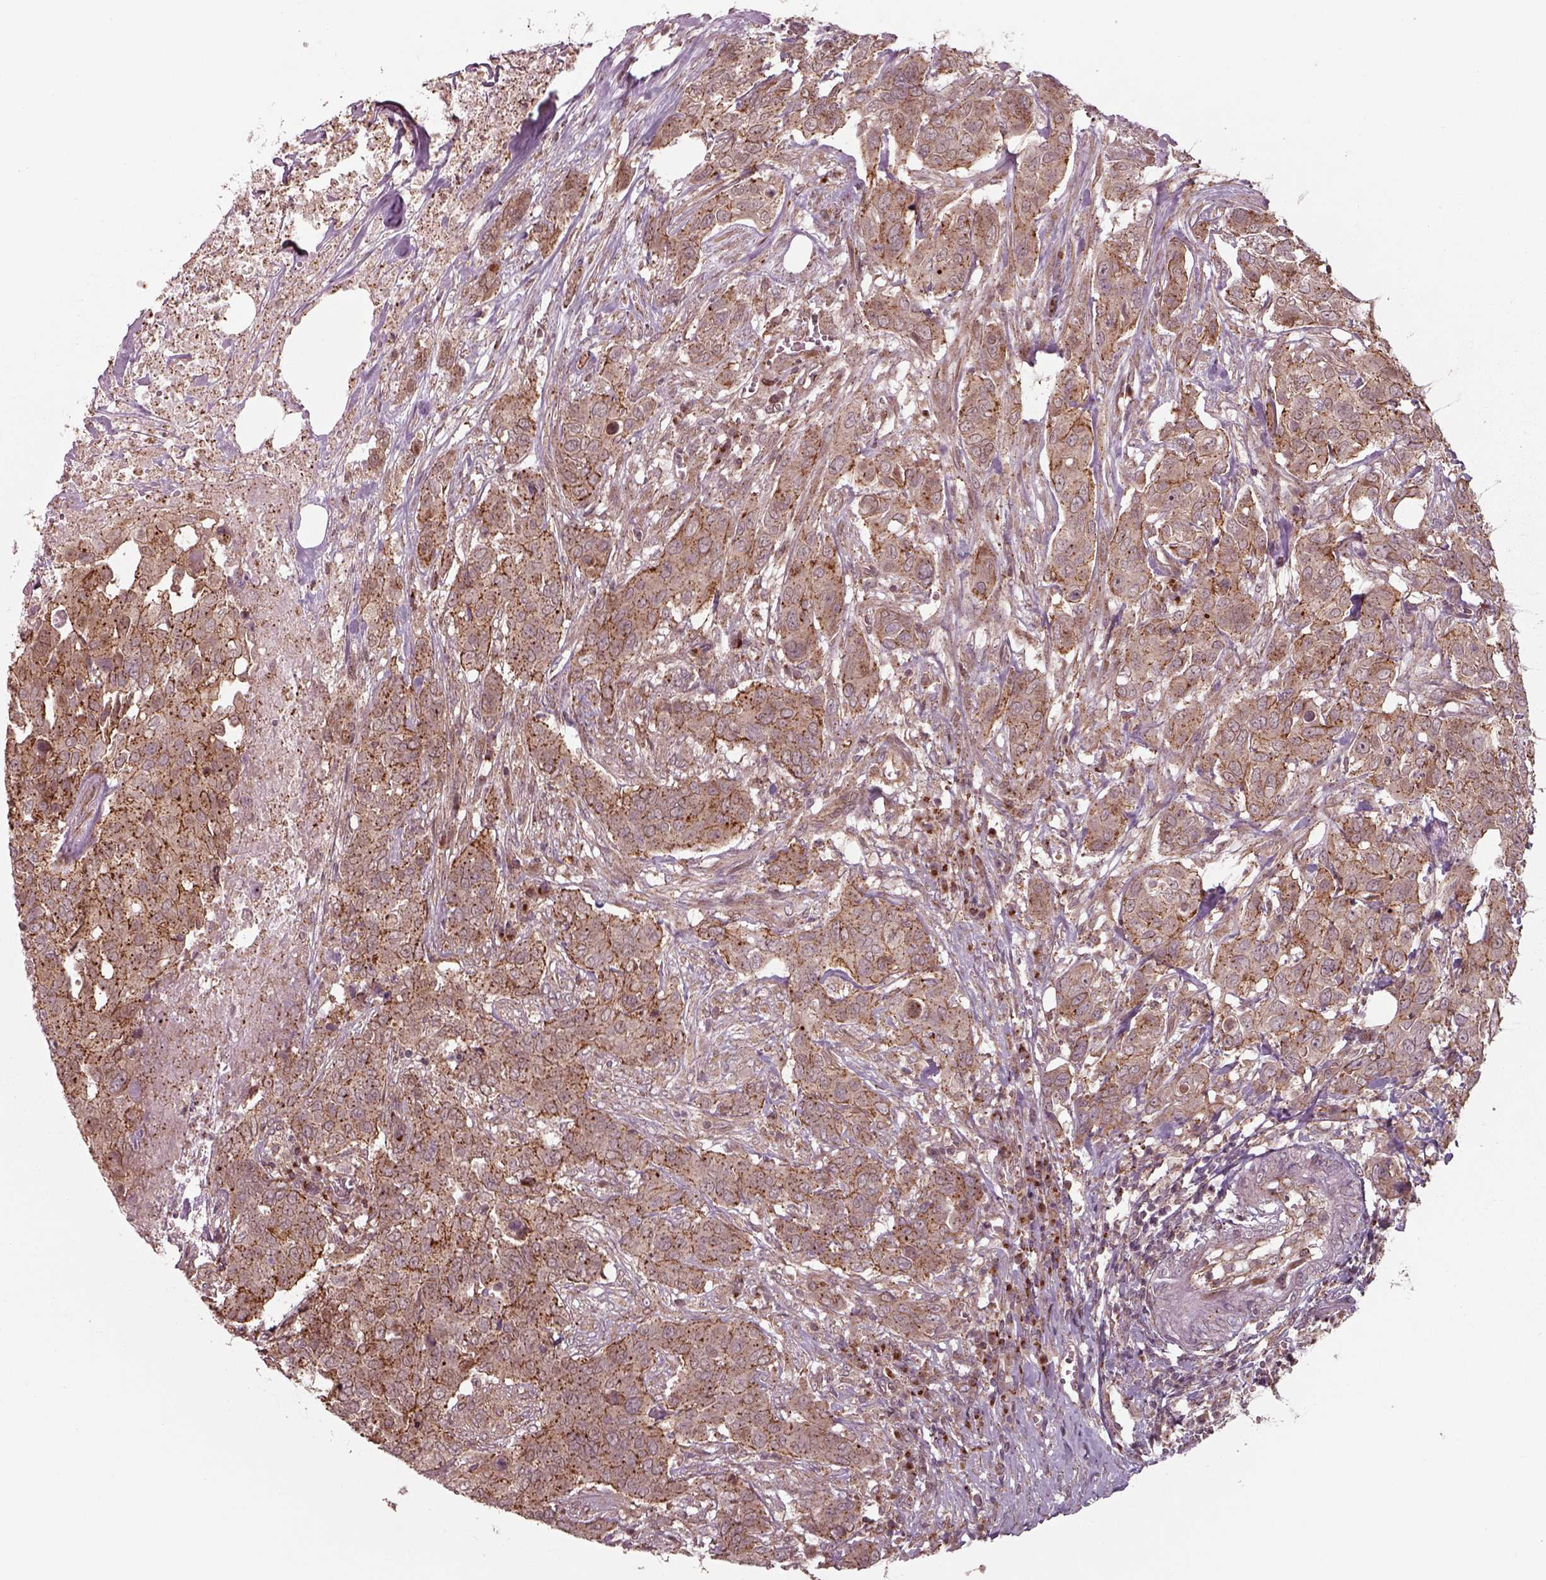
{"staining": {"intensity": "strong", "quantity": ">75%", "location": "cytoplasmic/membranous"}, "tissue": "urothelial cancer", "cell_type": "Tumor cells", "image_type": "cancer", "snomed": [{"axis": "morphology", "description": "Urothelial carcinoma, NOS"}, {"axis": "morphology", "description": "Urothelial carcinoma, High grade"}, {"axis": "topography", "description": "Urinary bladder"}], "caption": "Human transitional cell carcinoma stained for a protein (brown) shows strong cytoplasmic/membranous positive expression in about >75% of tumor cells.", "gene": "CHMP3", "patient": {"sex": "male", "age": 63}}